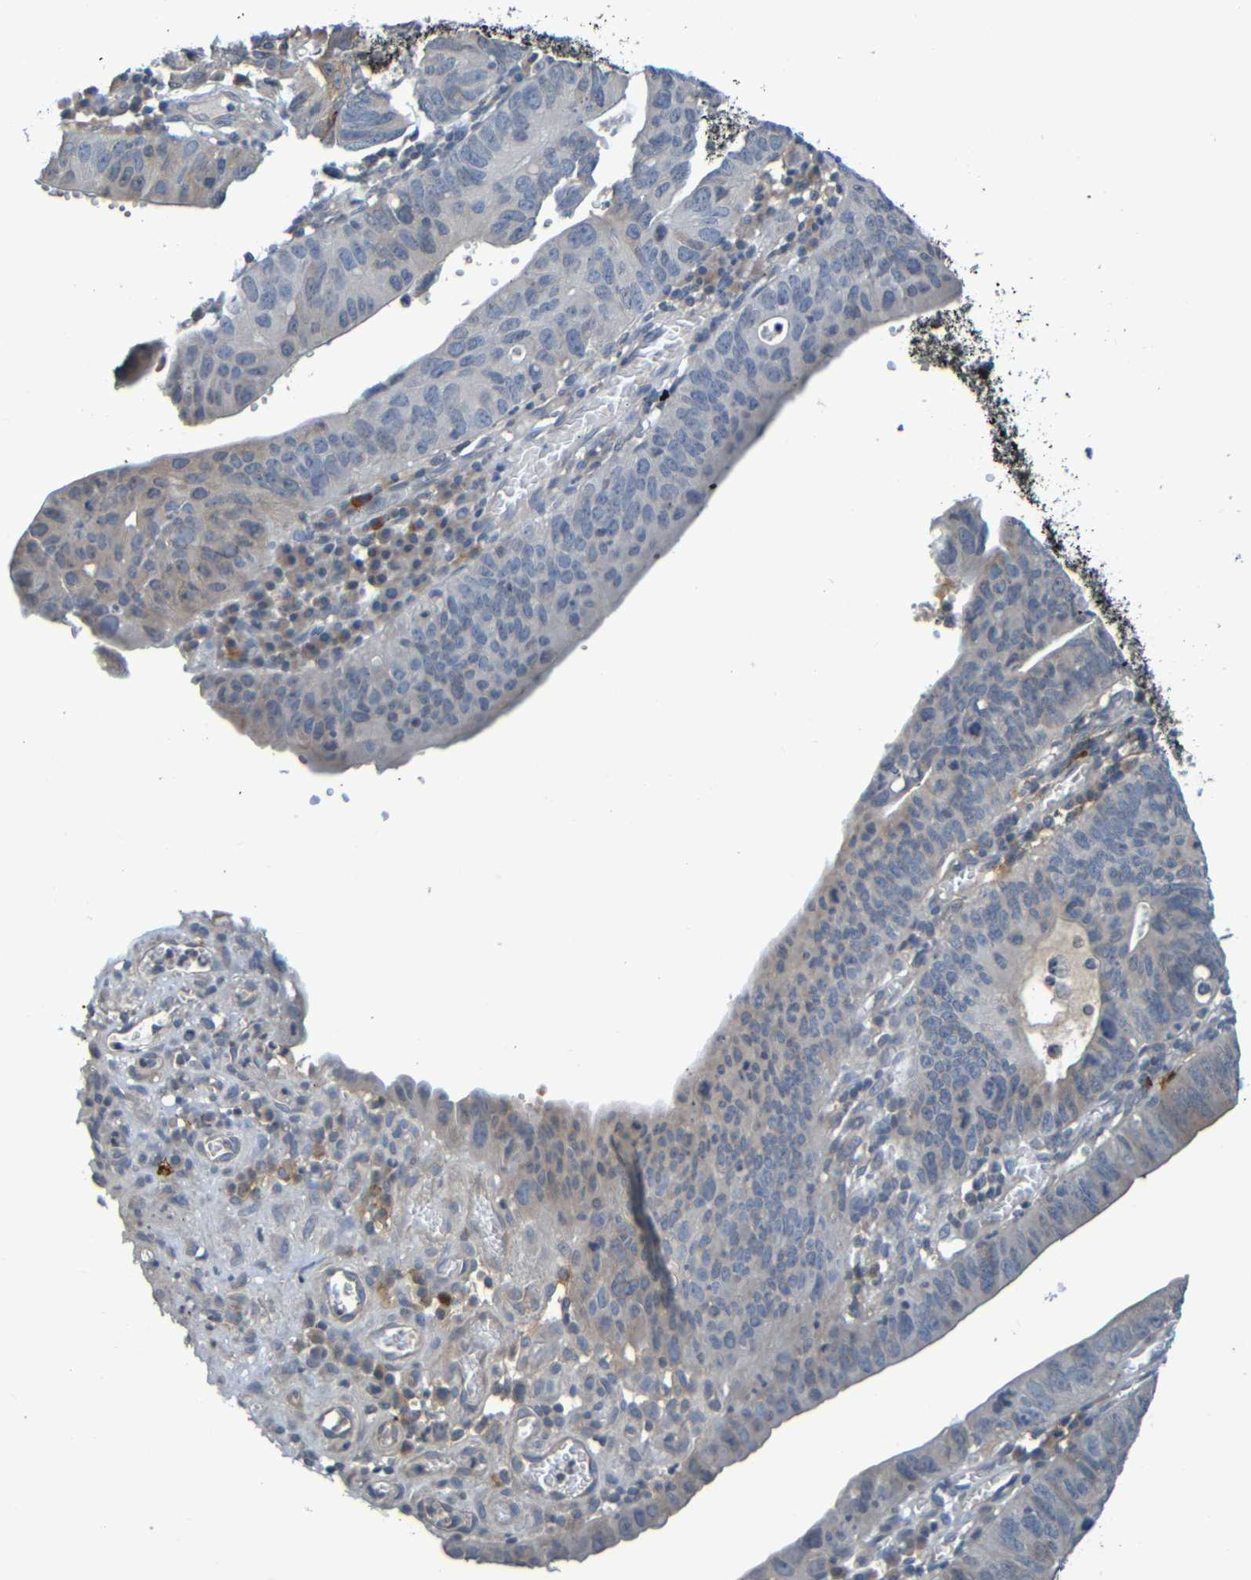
{"staining": {"intensity": "negative", "quantity": "none", "location": "none"}, "tissue": "stomach cancer", "cell_type": "Tumor cells", "image_type": "cancer", "snomed": [{"axis": "morphology", "description": "Adenocarcinoma, NOS"}, {"axis": "topography", "description": "Stomach"}], "caption": "Protein analysis of stomach cancer shows no significant positivity in tumor cells.", "gene": "C3AR1", "patient": {"sex": "male", "age": 59}}